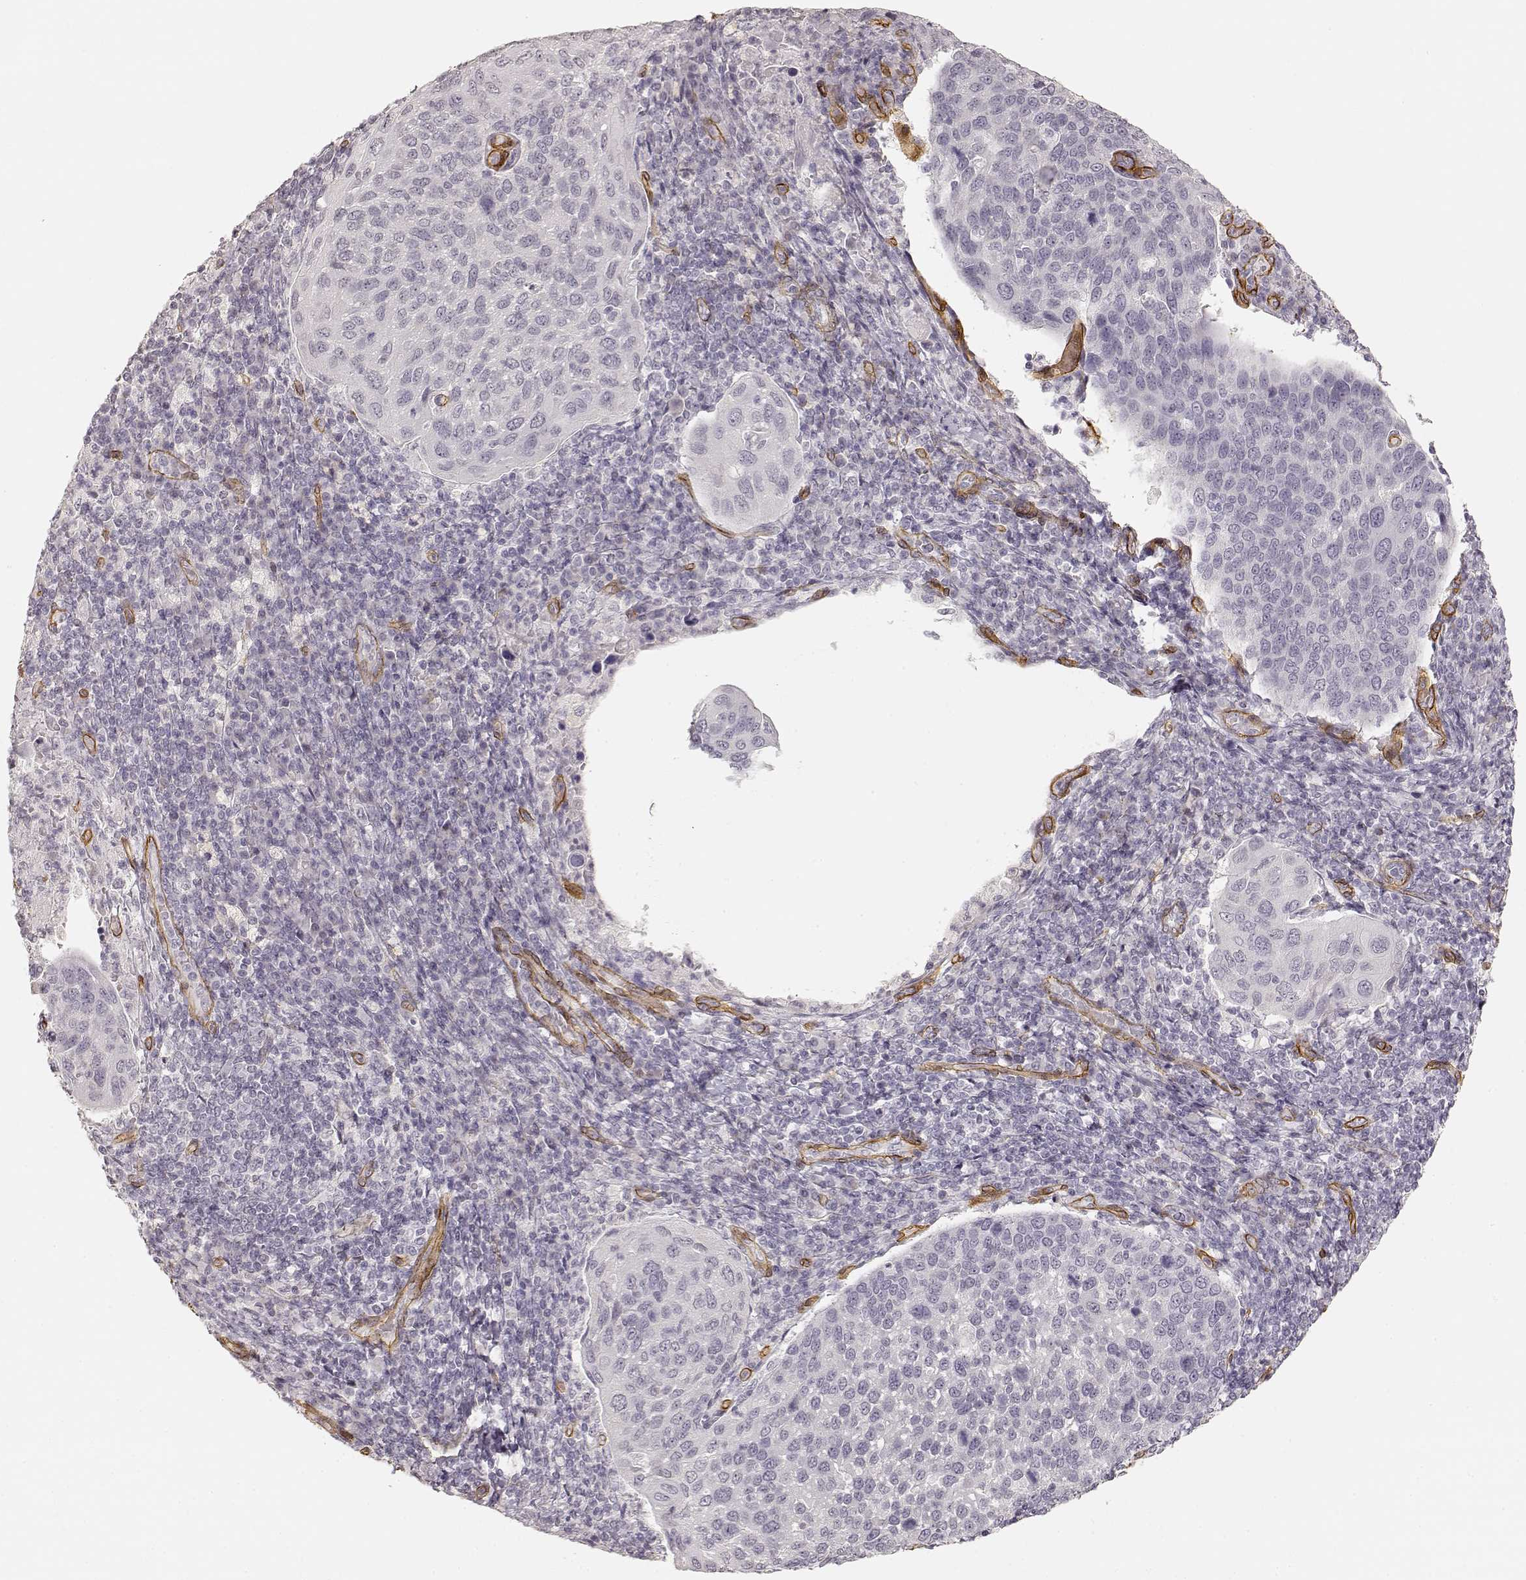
{"staining": {"intensity": "negative", "quantity": "none", "location": "none"}, "tissue": "cervical cancer", "cell_type": "Tumor cells", "image_type": "cancer", "snomed": [{"axis": "morphology", "description": "Squamous cell carcinoma, NOS"}, {"axis": "topography", "description": "Cervix"}], "caption": "IHC of human cervical cancer (squamous cell carcinoma) exhibits no staining in tumor cells.", "gene": "LAMA4", "patient": {"sex": "female", "age": 54}}